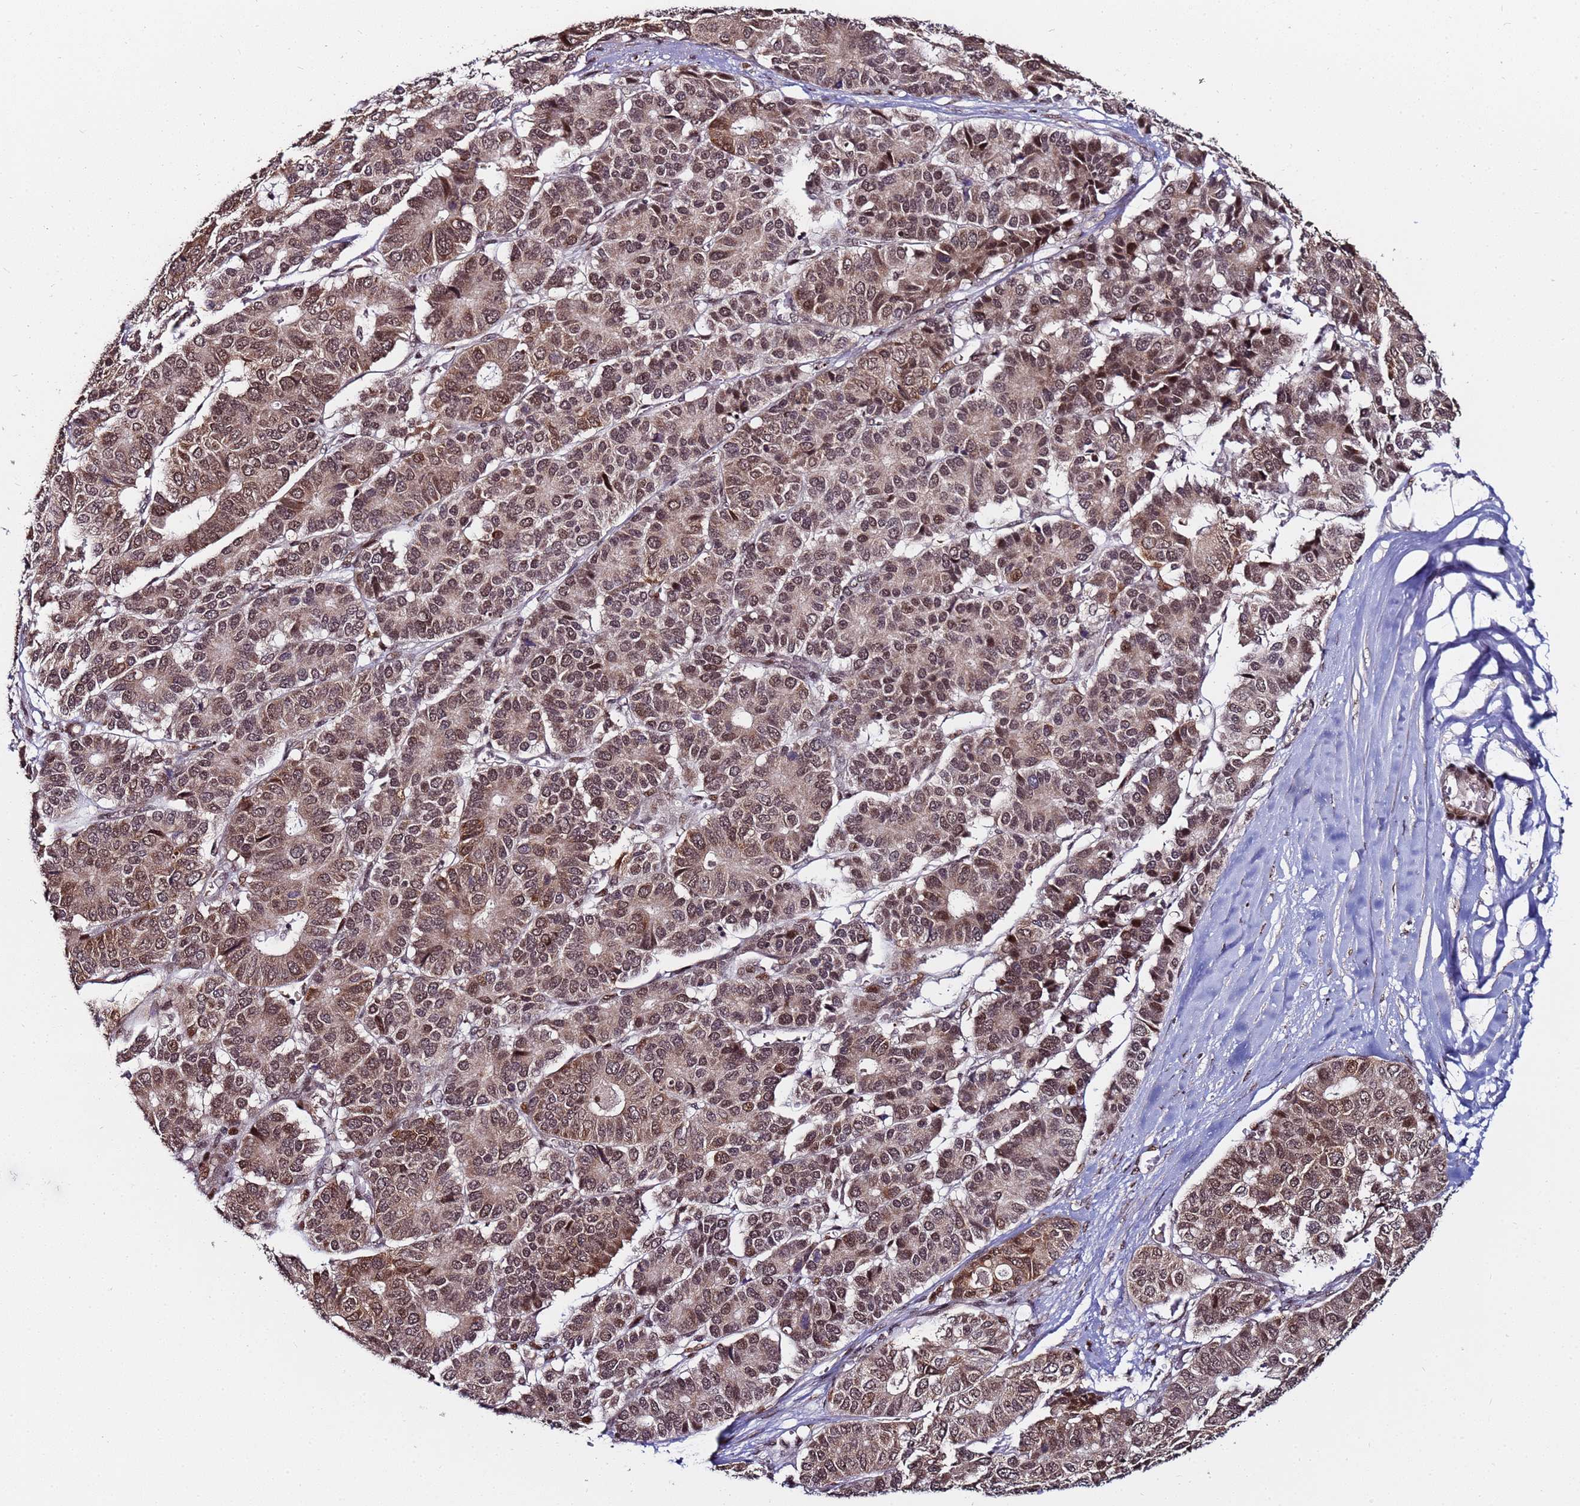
{"staining": {"intensity": "moderate", "quantity": ">75%", "location": "cytoplasmic/membranous,nuclear"}, "tissue": "pancreatic cancer", "cell_type": "Tumor cells", "image_type": "cancer", "snomed": [{"axis": "morphology", "description": "Adenocarcinoma, NOS"}, {"axis": "topography", "description": "Pancreas"}], "caption": "Brown immunohistochemical staining in human pancreatic cancer (adenocarcinoma) displays moderate cytoplasmic/membranous and nuclear positivity in about >75% of tumor cells.", "gene": "PPM1H", "patient": {"sex": "male", "age": 50}}